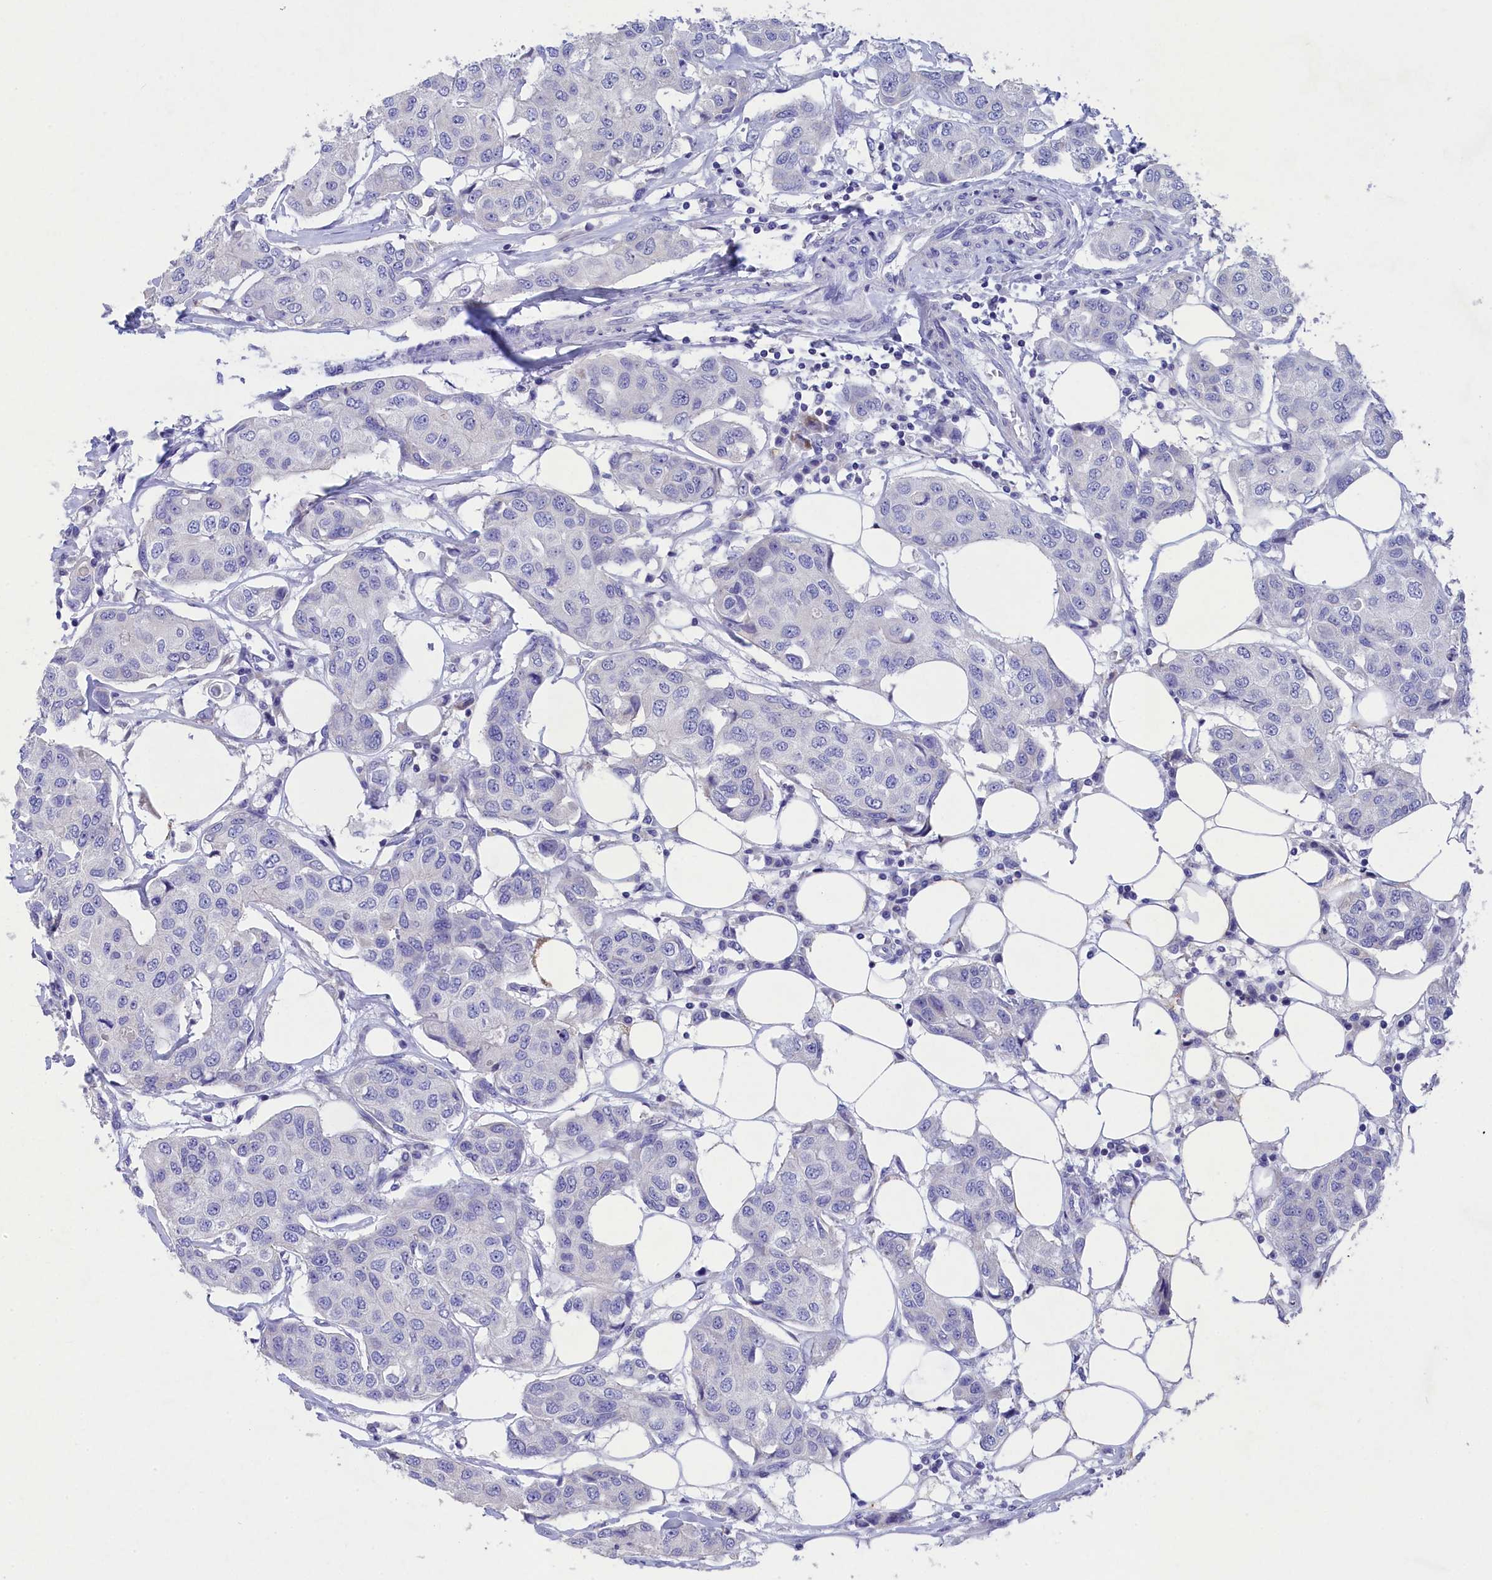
{"staining": {"intensity": "negative", "quantity": "none", "location": "none"}, "tissue": "breast cancer", "cell_type": "Tumor cells", "image_type": "cancer", "snomed": [{"axis": "morphology", "description": "Duct carcinoma"}, {"axis": "topography", "description": "Breast"}], "caption": "High power microscopy histopathology image of an IHC image of breast cancer, revealing no significant expression in tumor cells.", "gene": "PRDM12", "patient": {"sex": "female", "age": 80}}